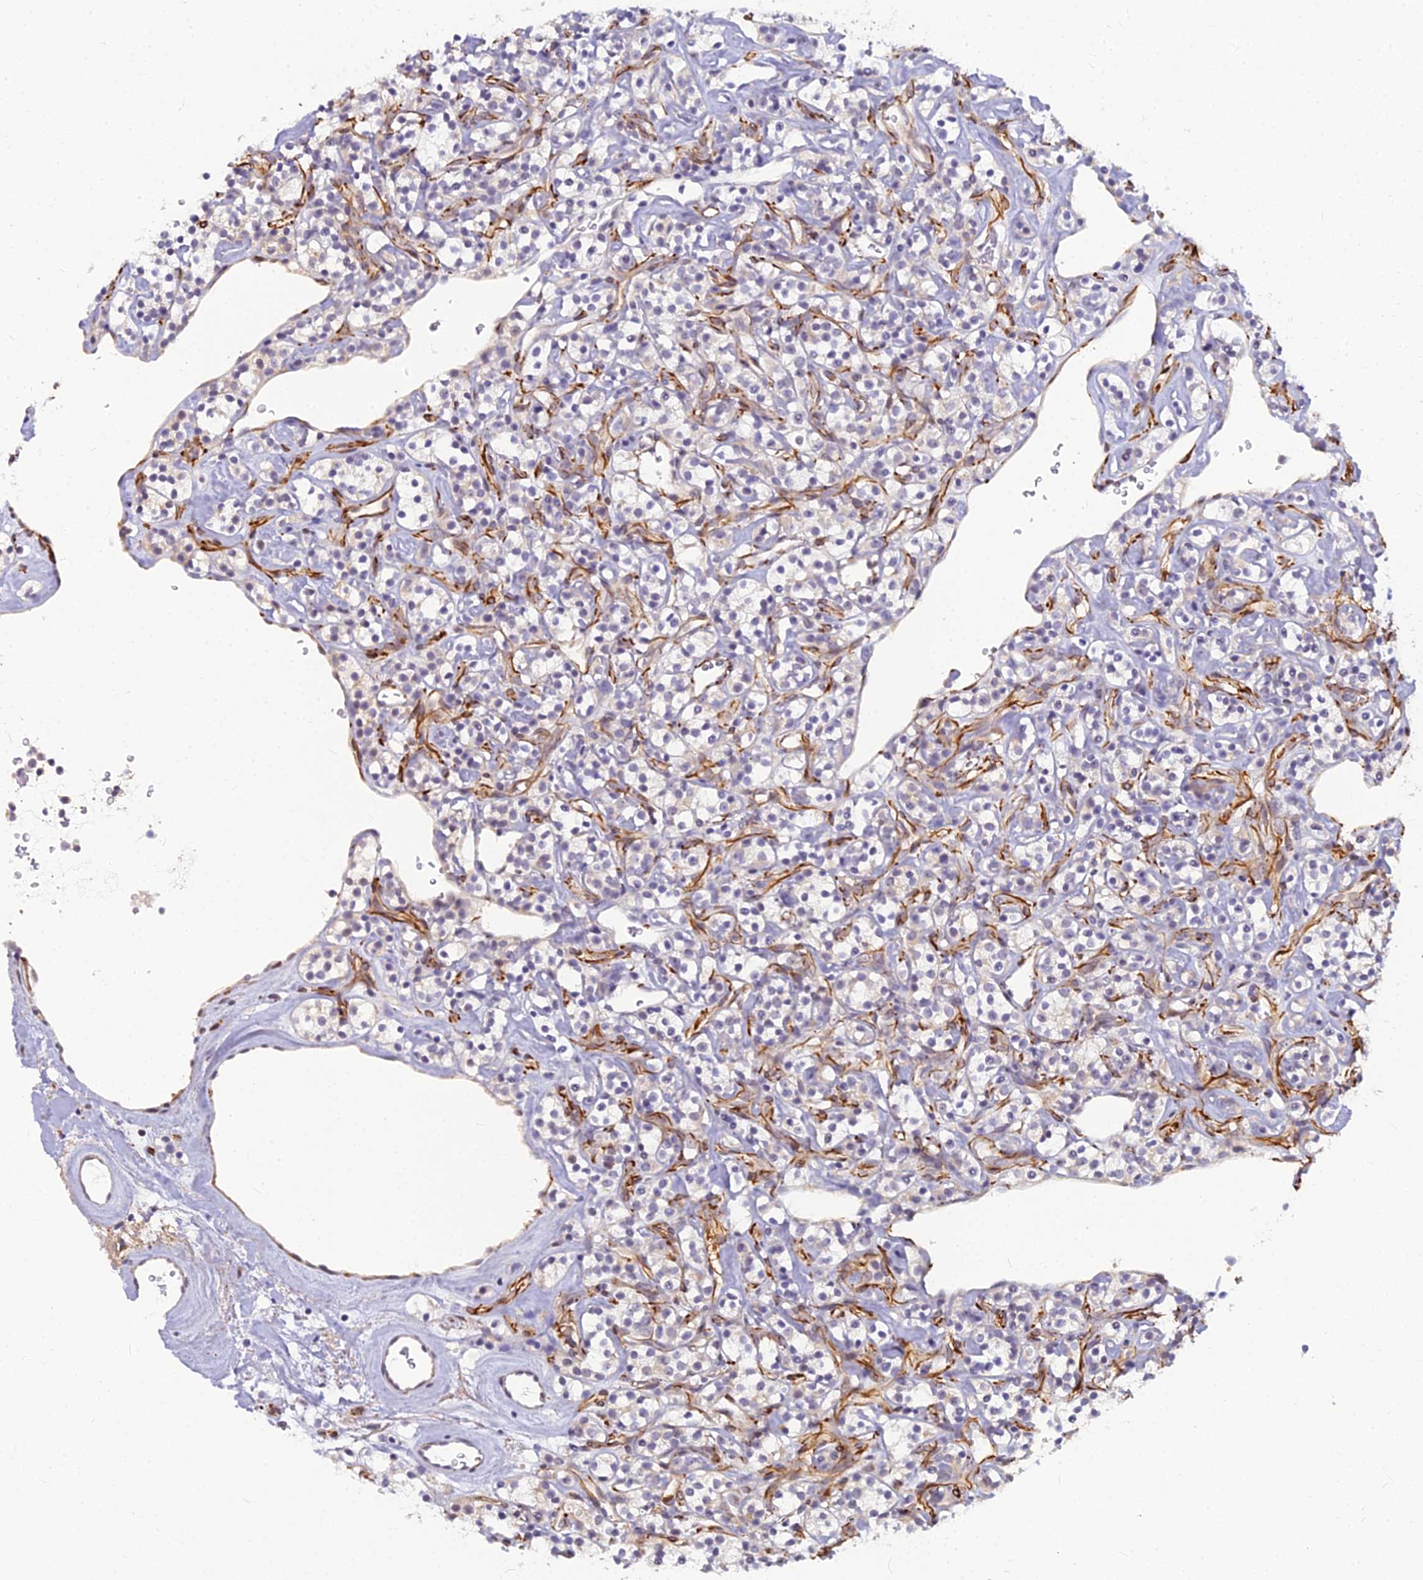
{"staining": {"intensity": "negative", "quantity": "none", "location": "none"}, "tissue": "renal cancer", "cell_type": "Tumor cells", "image_type": "cancer", "snomed": [{"axis": "morphology", "description": "Adenocarcinoma, NOS"}, {"axis": "topography", "description": "Kidney"}], "caption": "The IHC micrograph has no significant staining in tumor cells of adenocarcinoma (renal) tissue.", "gene": "RGL3", "patient": {"sex": "male", "age": 77}}